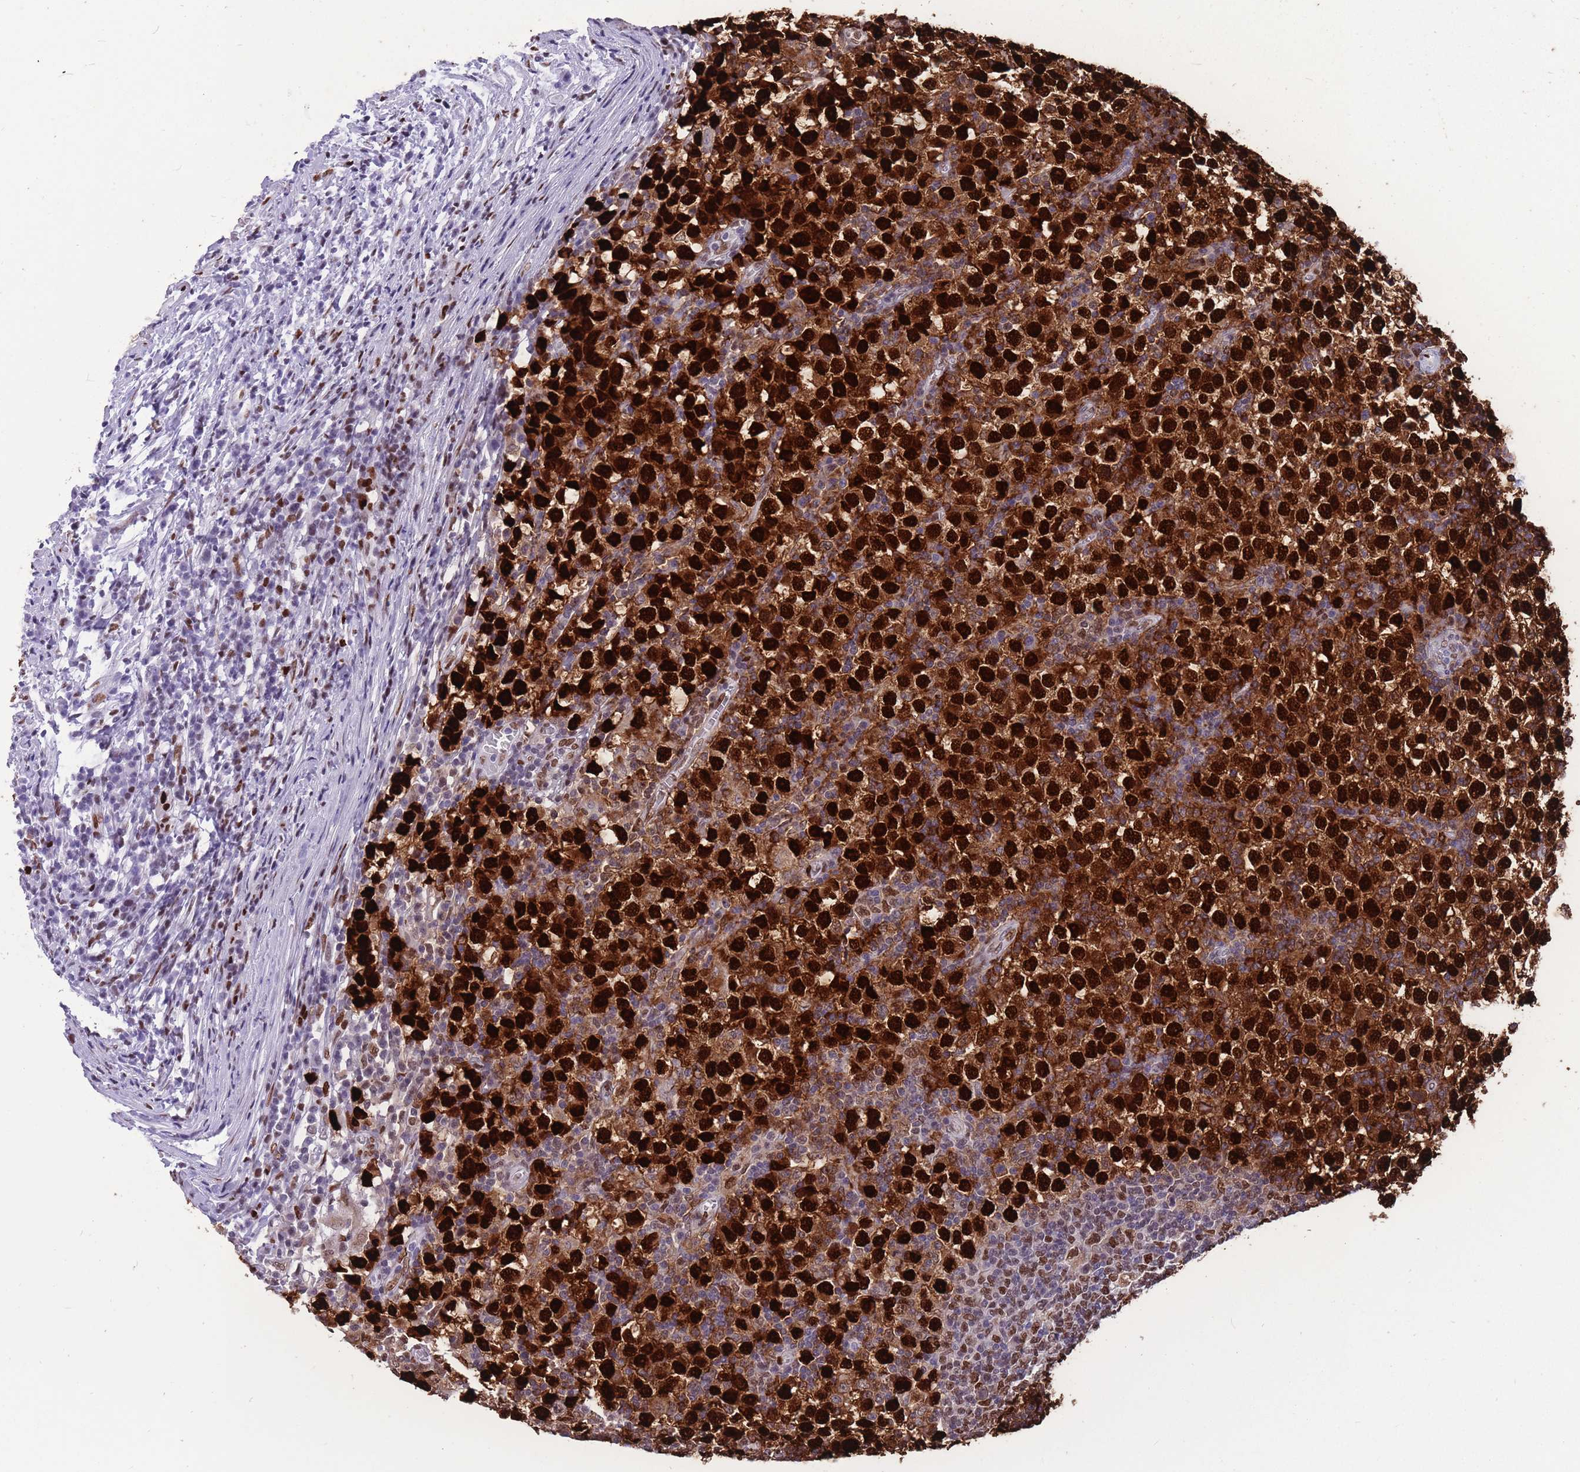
{"staining": {"intensity": "strong", "quantity": ">75%", "location": "nuclear"}, "tissue": "testis cancer", "cell_type": "Tumor cells", "image_type": "cancer", "snomed": [{"axis": "morphology", "description": "Seminoma, NOS"}, {"axis": "topography", "description": "Testis"}], "caption": "DAB (3,3'-diaminobenzidine) immunohistochemical staining of testis seminoma demonstrates strong nuclear protein staining in about >75% of tumor cells. (DAB IHC with brightfield microscopy, high magnification).", "gene": "NASP", "patient": {"sex": "male", "age": 65}}